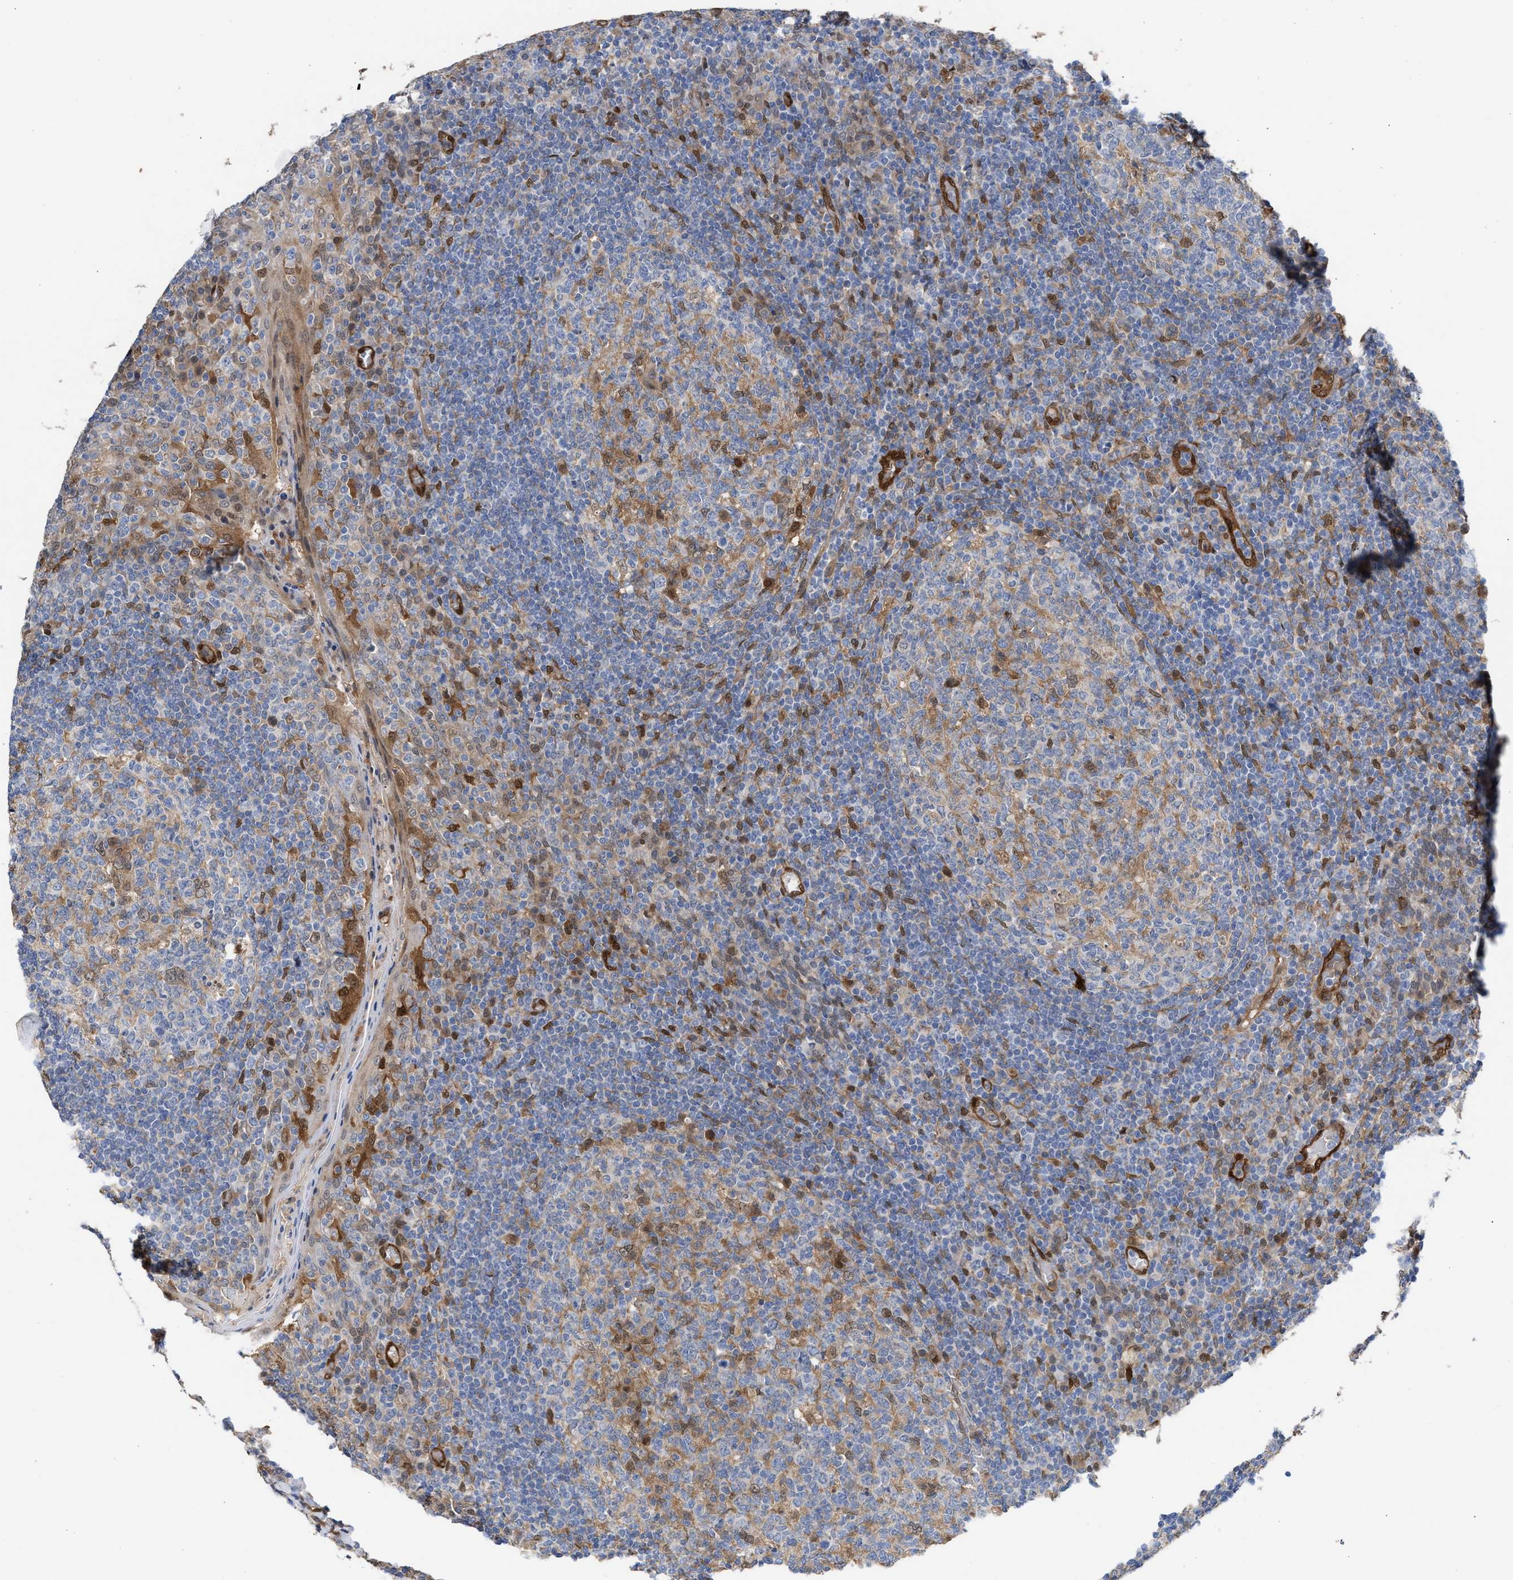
{"staining": {"intensity": "moderate", "quantity": "25%-75%", "location": "cytoplasmic/membranous"}, "tissue": "tonsil", "cell_type": "Germinal center cells", "image_type": "normal", "snomed": [{"axis": "morphology", "description": "Normal tissue, NOS"}, {"axis": "topography", "description": "Tonsil"}], "caption": "Moderate cytoplasmic/membranous expression is identified in approximately 25%-75% of germinal center cells in unremarkable tonsil.", "gene": "TP53I3", "patient": {"sex": "female", "age": 19}}